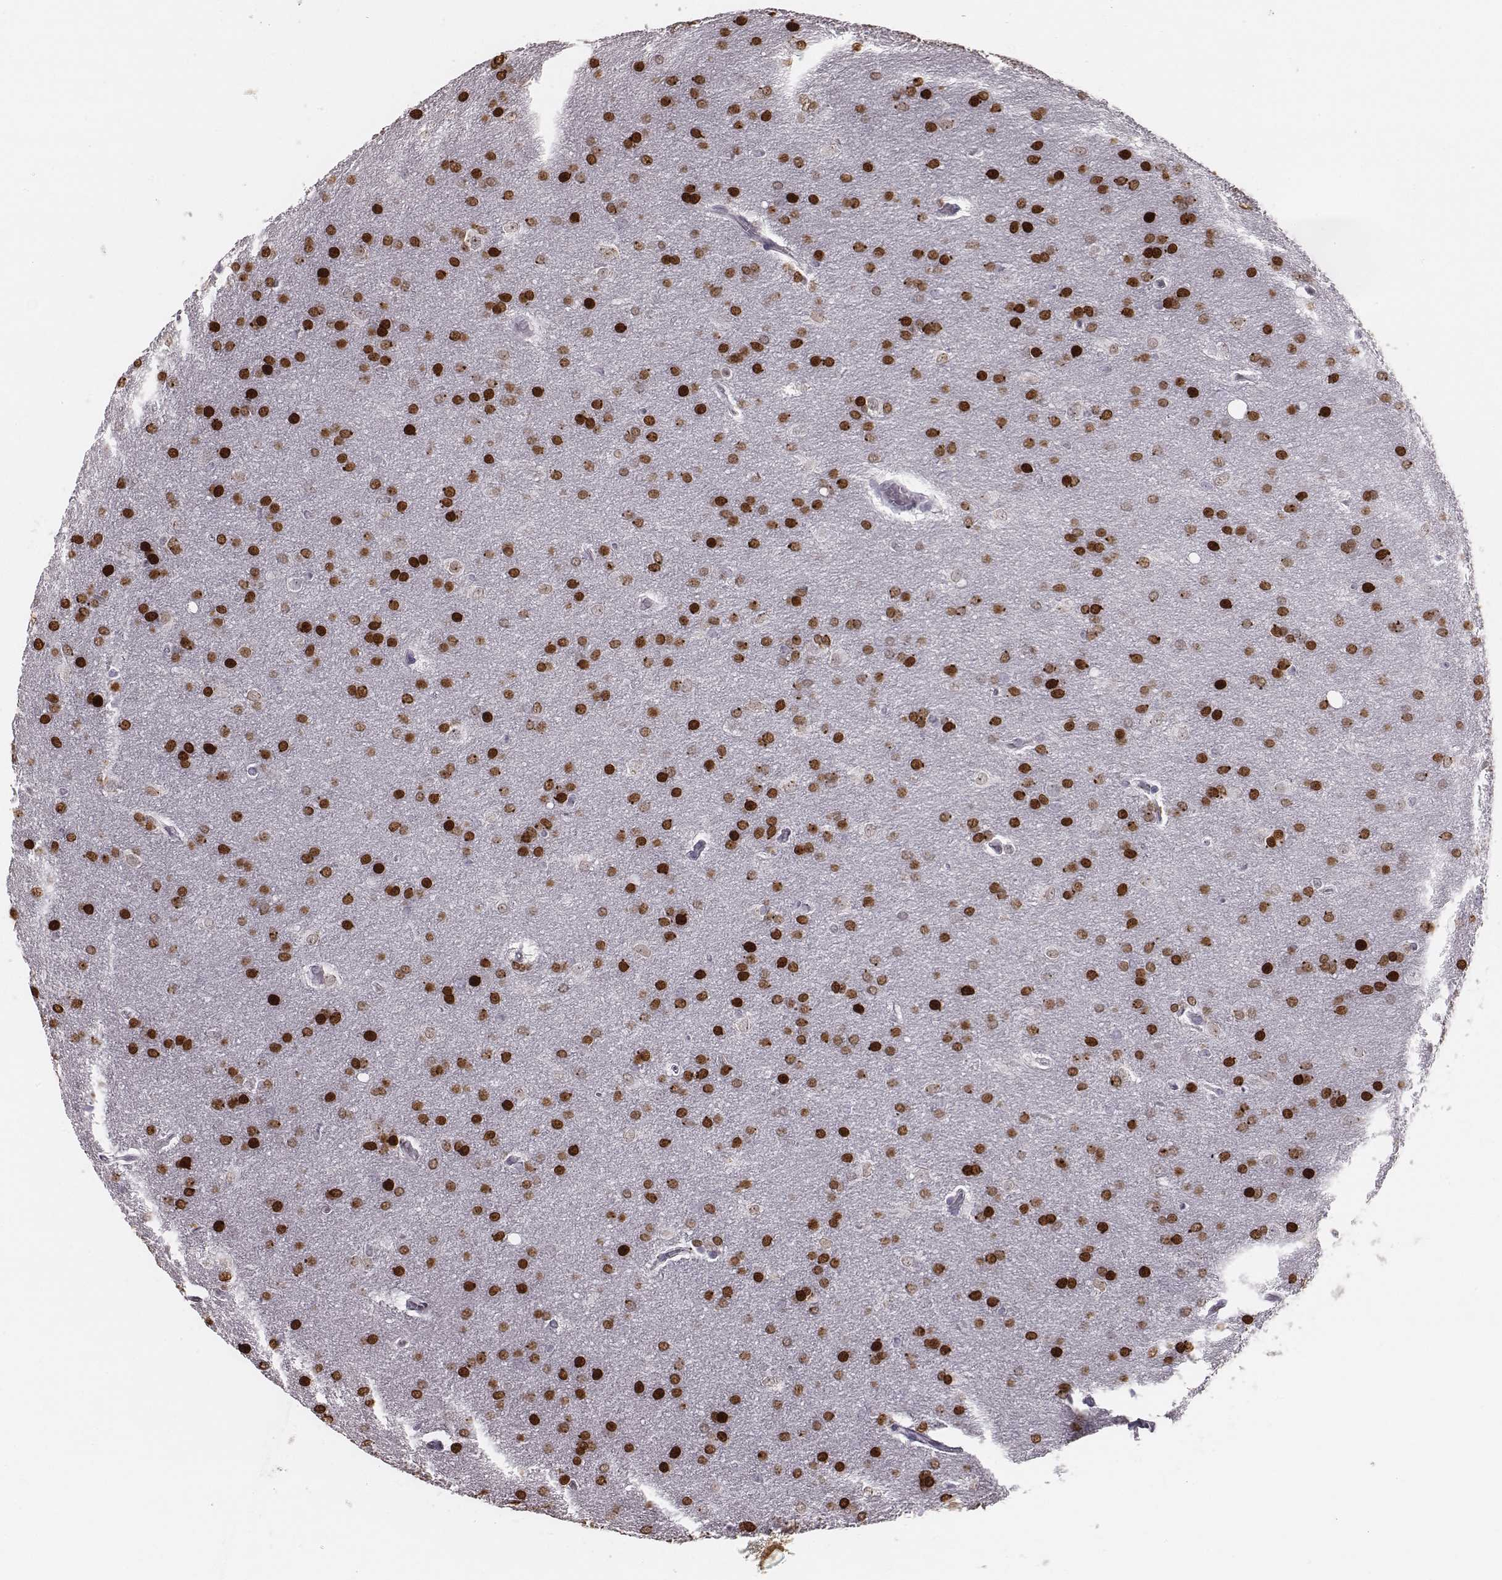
{"staining": {"intensity": "moderate", "quantity": ">75%", "location": "nuclear"}, "tissue": "glioma", "cell_type": "Tumor cells", "image_type": "cancer", "snomed": [{"axis": "morphology", "description": "Glioma, malignant, Low grade"}, {"axis": "topography", "description": "Brain"}], "caption": "Glioma stained with a brown dye reveals moderate nuclear positive positivity in approximately >75% of tumor cells.", "gene": "NDC1", "patient": {"sex": "female", "age": 32}}